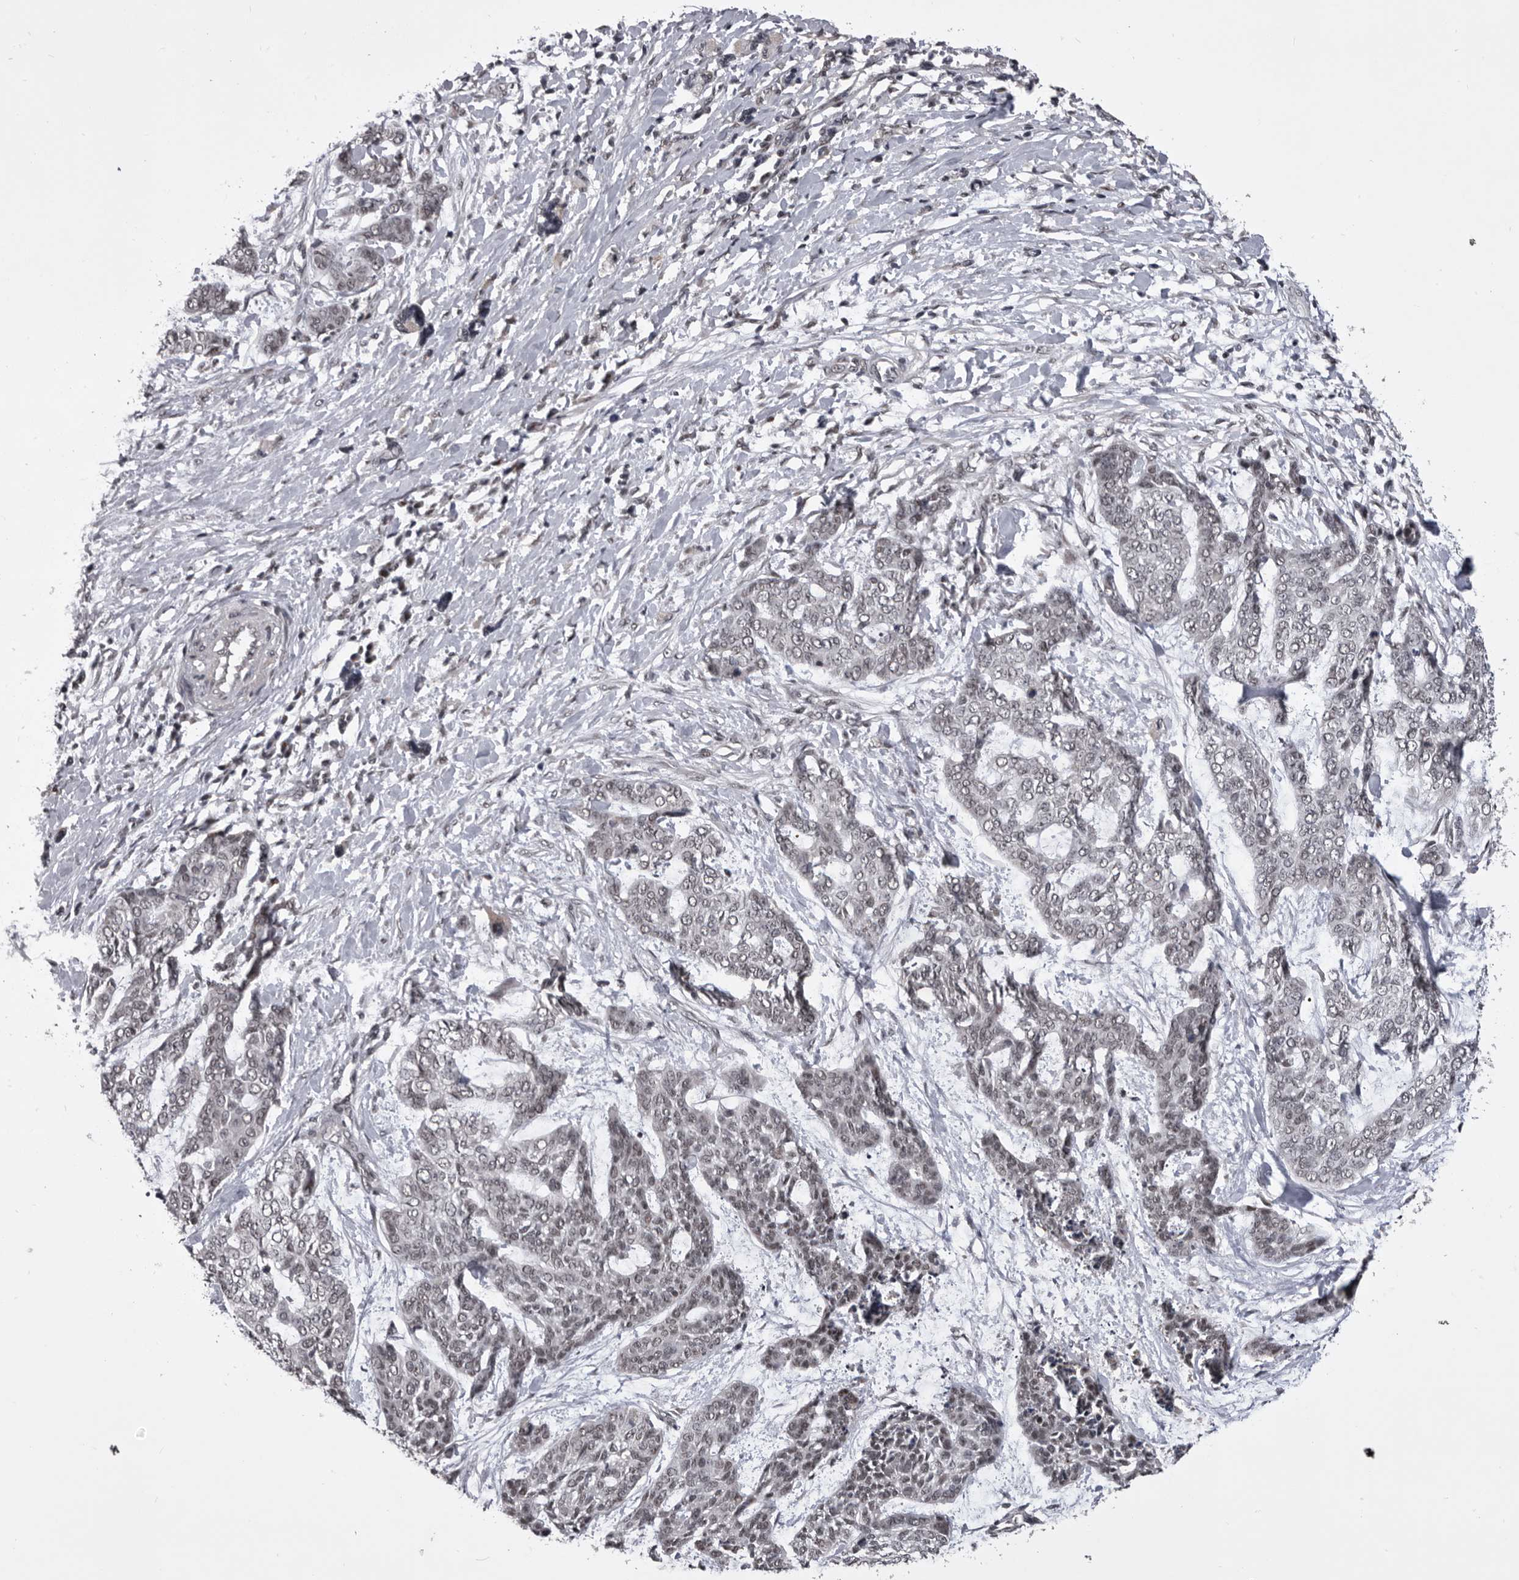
{"staining": {"intensity": "negative", "quantity": "none", "location": "none"}, "tissue": "skin cancer", "cell_type": "Tumor cells", "image_type": "cancer", "snomed": [{"axis": "morphology", "description": "Basal cell carcinoma"}, {"axis": "topography", "description": "Skin"}], "caption": "Human skin cancer stained for a protein using immunohistochemistry displays no positivity in tumor cells.", "gene": "PRPF3", "patient": {"sex": "female", "age": 64}}